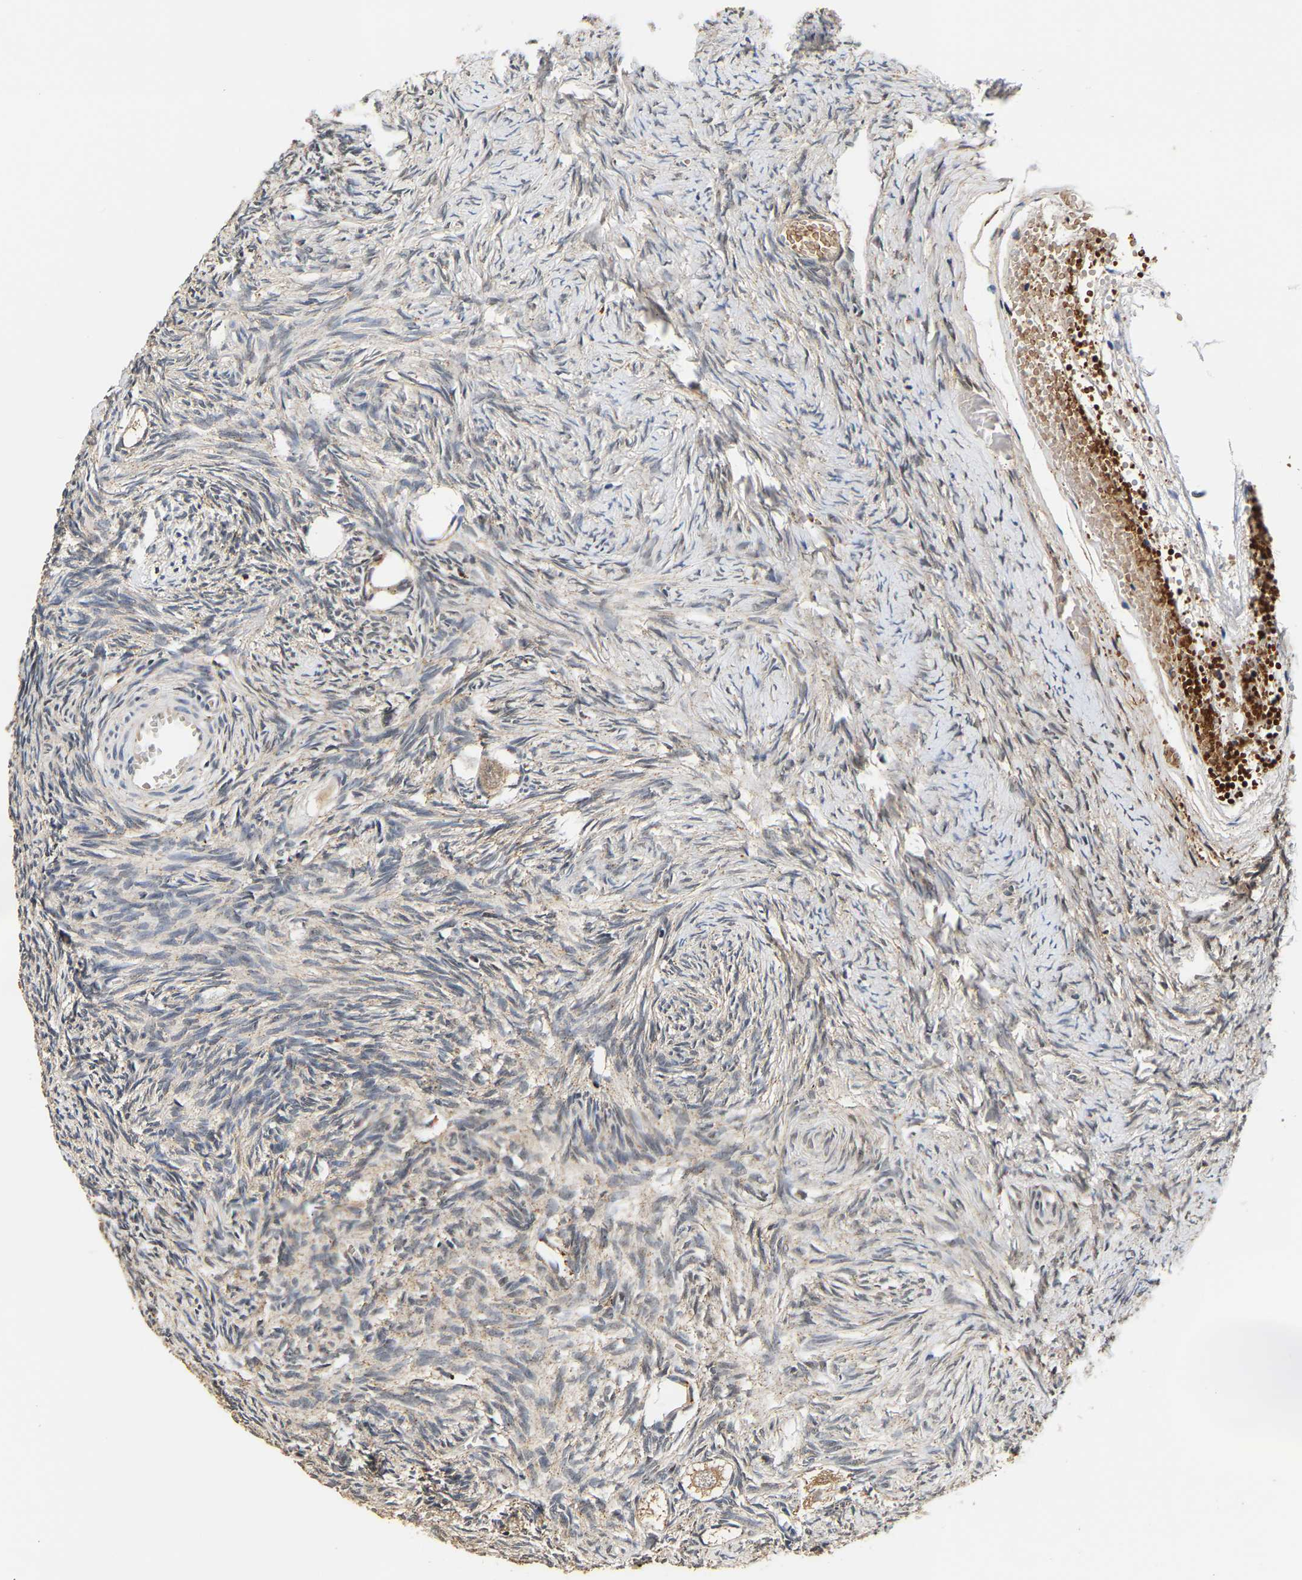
{"staining": {"intensity": "weak", "quantity": ">75%", "location": "cytoplasmic/membranous"}, "tissue": "ovary", "cell_type": "Follicle cells", "image_type": "normal", "snomed": [{"axis": "morphology", "description": "Normal tissue, NOS"}, {"axis": "topography", "description": "Ovary"}], "caption": "This is an image of immunohistochemistry staining of unremarkable ovary, which shows weak expression in the cytoplasmic/membranous of follicle cells.", "gene": "SMU1", "patient": {"sex": "female", "age": 27}}